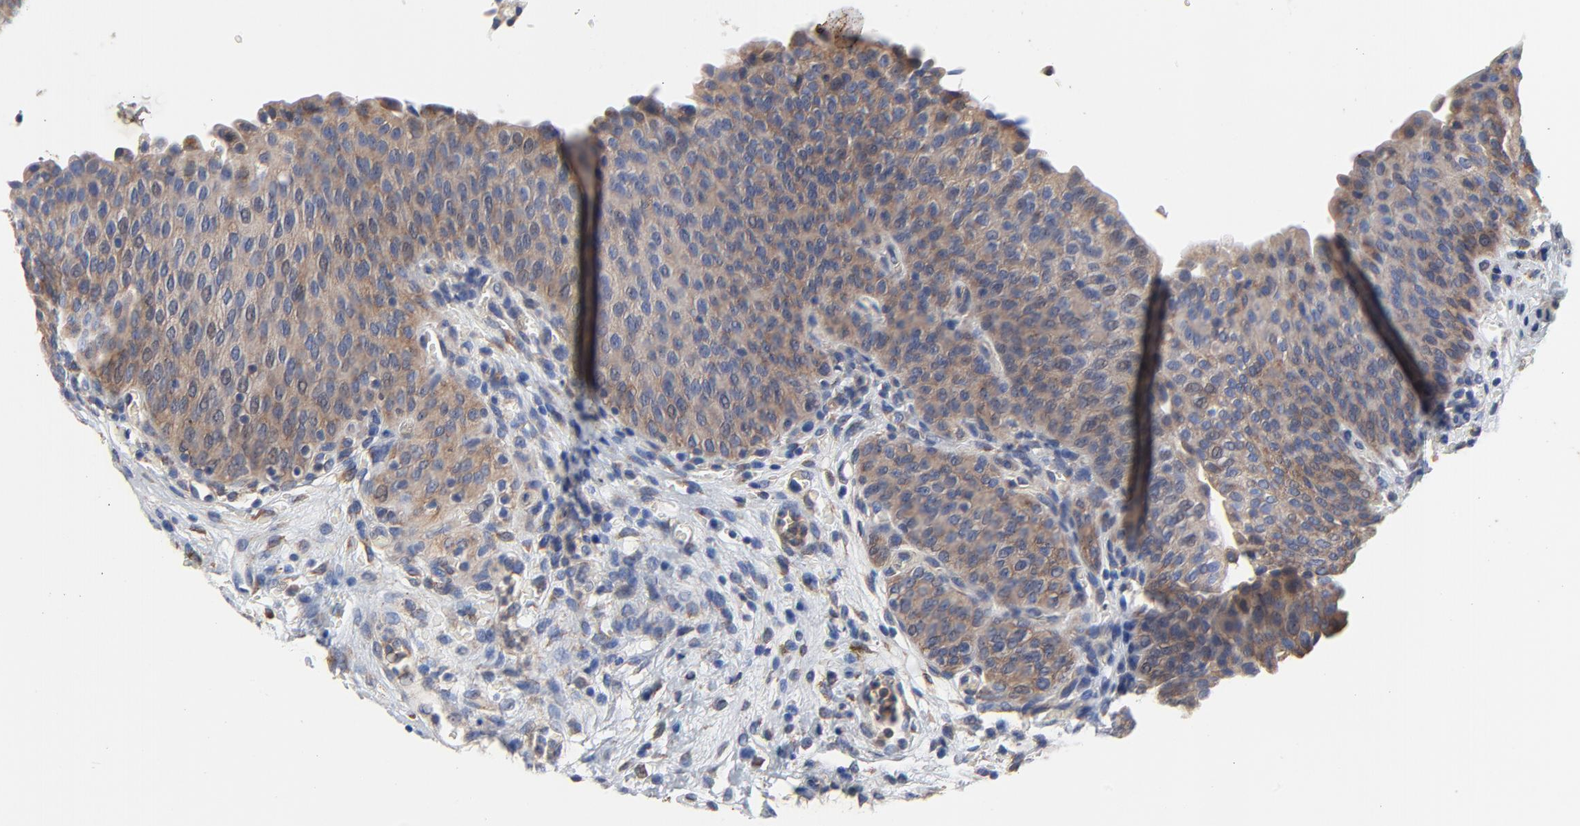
{"staining": {"intensity": "moderate", "quantity": ">75%", "location": "cytoplasmic/membranous"}, "tissue": "urinary bladder", "cell_type": "Urothelial cells", "image_type": "normal", "snomed": [{"axis": "morphology", "description": "Normal tissue, NOS"}, {"axis": "morphology", "description": "Dysplasia, NOS"}, {"axis": "topography", "description": "Urinary bladder"}], "caption": "Immunohistochemistry image of normal urinary bladder: human urinary bladder stained using IHC shows medium levels of moderate protein expression localized specifically in the cytoplasmic/membranous of urothelial cells, appearing as a cytoplasmic/membranous brown color.", "gene": "VAV2", "patient": {"sex": "male", "age": 35}}